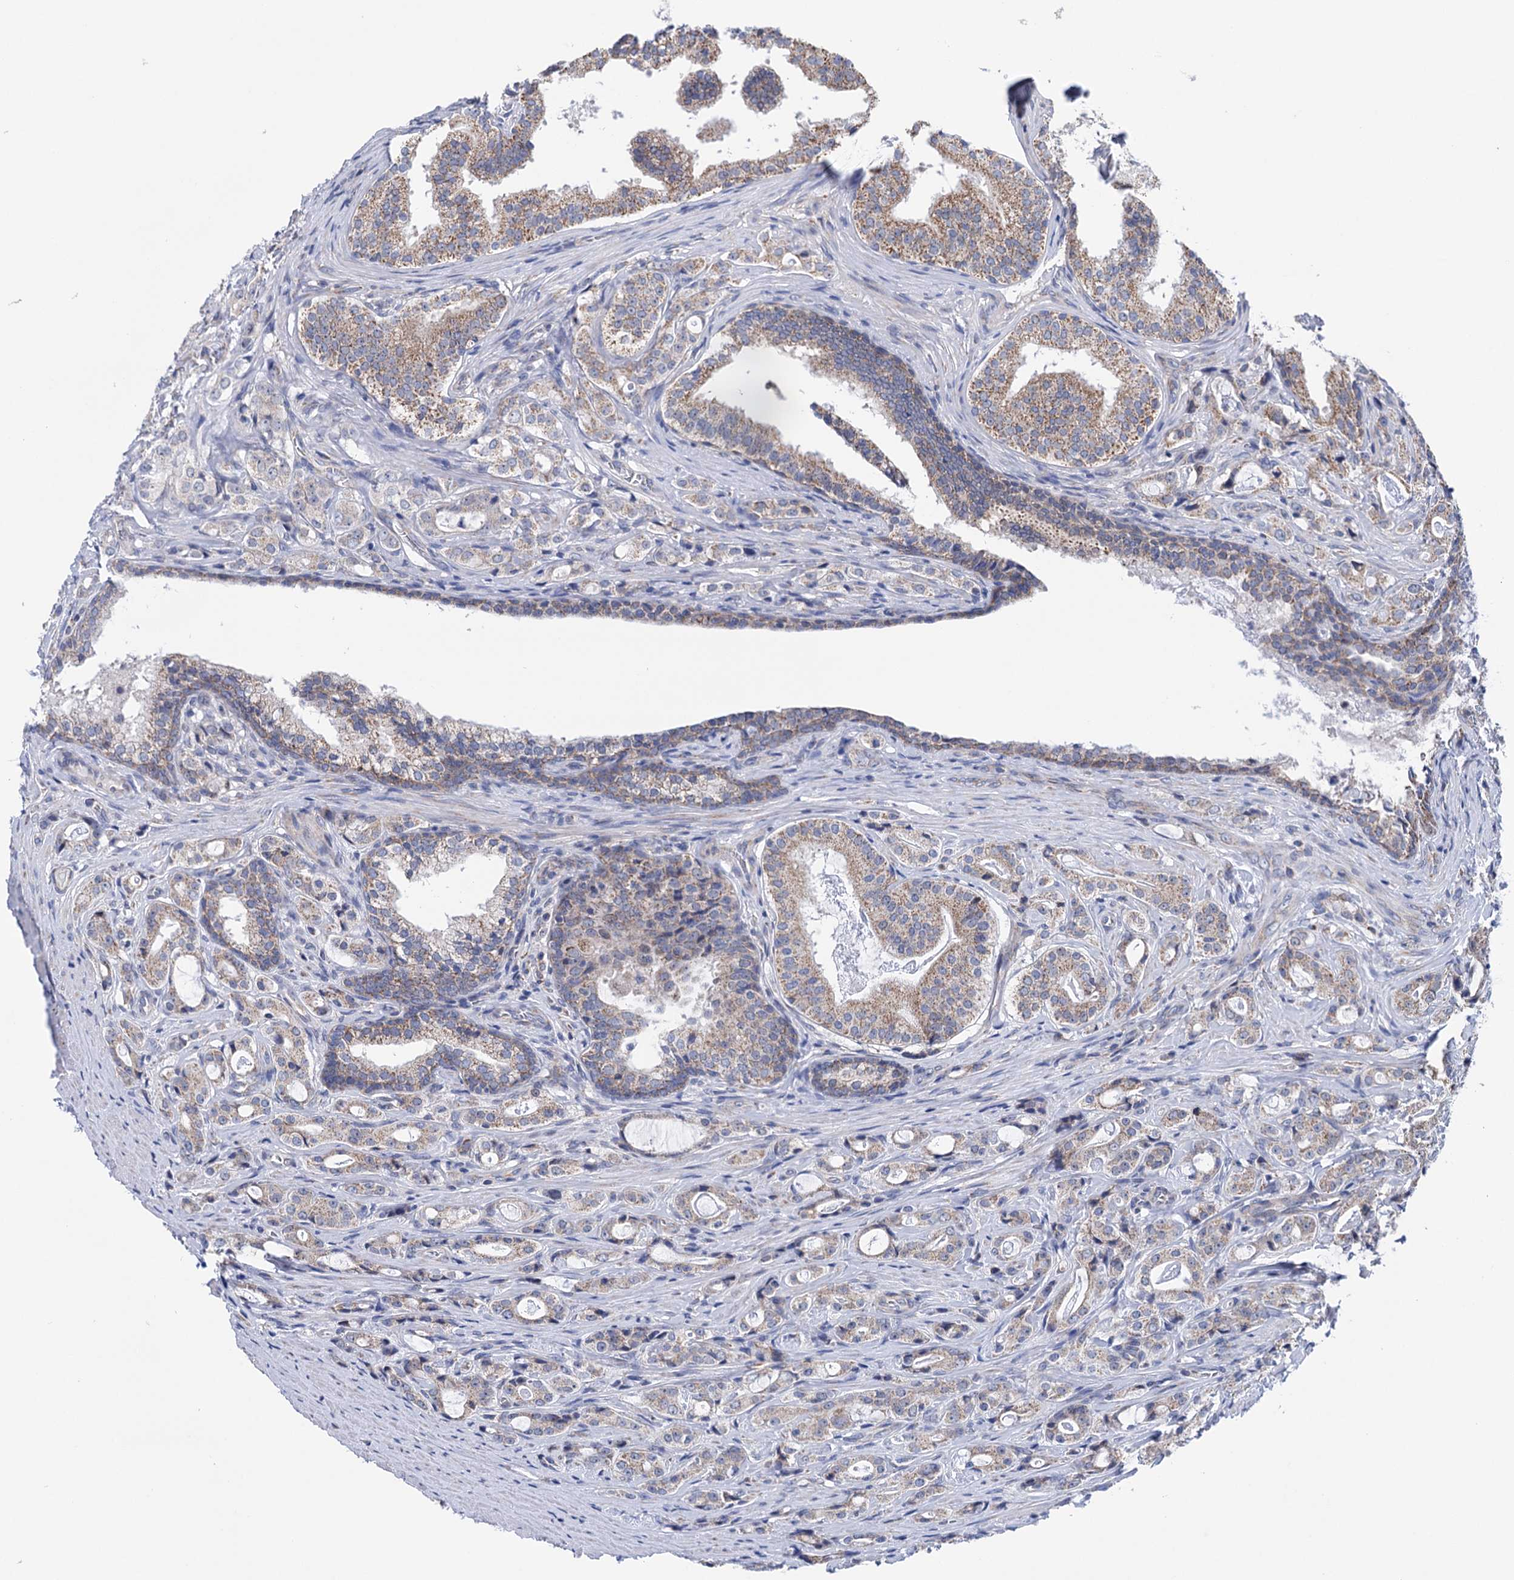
{"staining": {"intensity": "moderate", "quantity": ">75%", "location": "cytoplasmic/membranous"}, "tissue": "prostate cancer", "cell_type": "Tumor cells", "image_type": "cancer", "snomed": [{"axis": "morphology", "description": "Adenocarcinoma, High grade"}, {"axis": "topography", "description": "Prostate"}], "caption": "Protein staining reveals moderate cytoplasmic/membranous staining in approximately >75% of tumor cells in prostate high-grade adenocarcinoma.", "gene": "SUCLA2", "patient": {"sex": "male", "age": 63}}